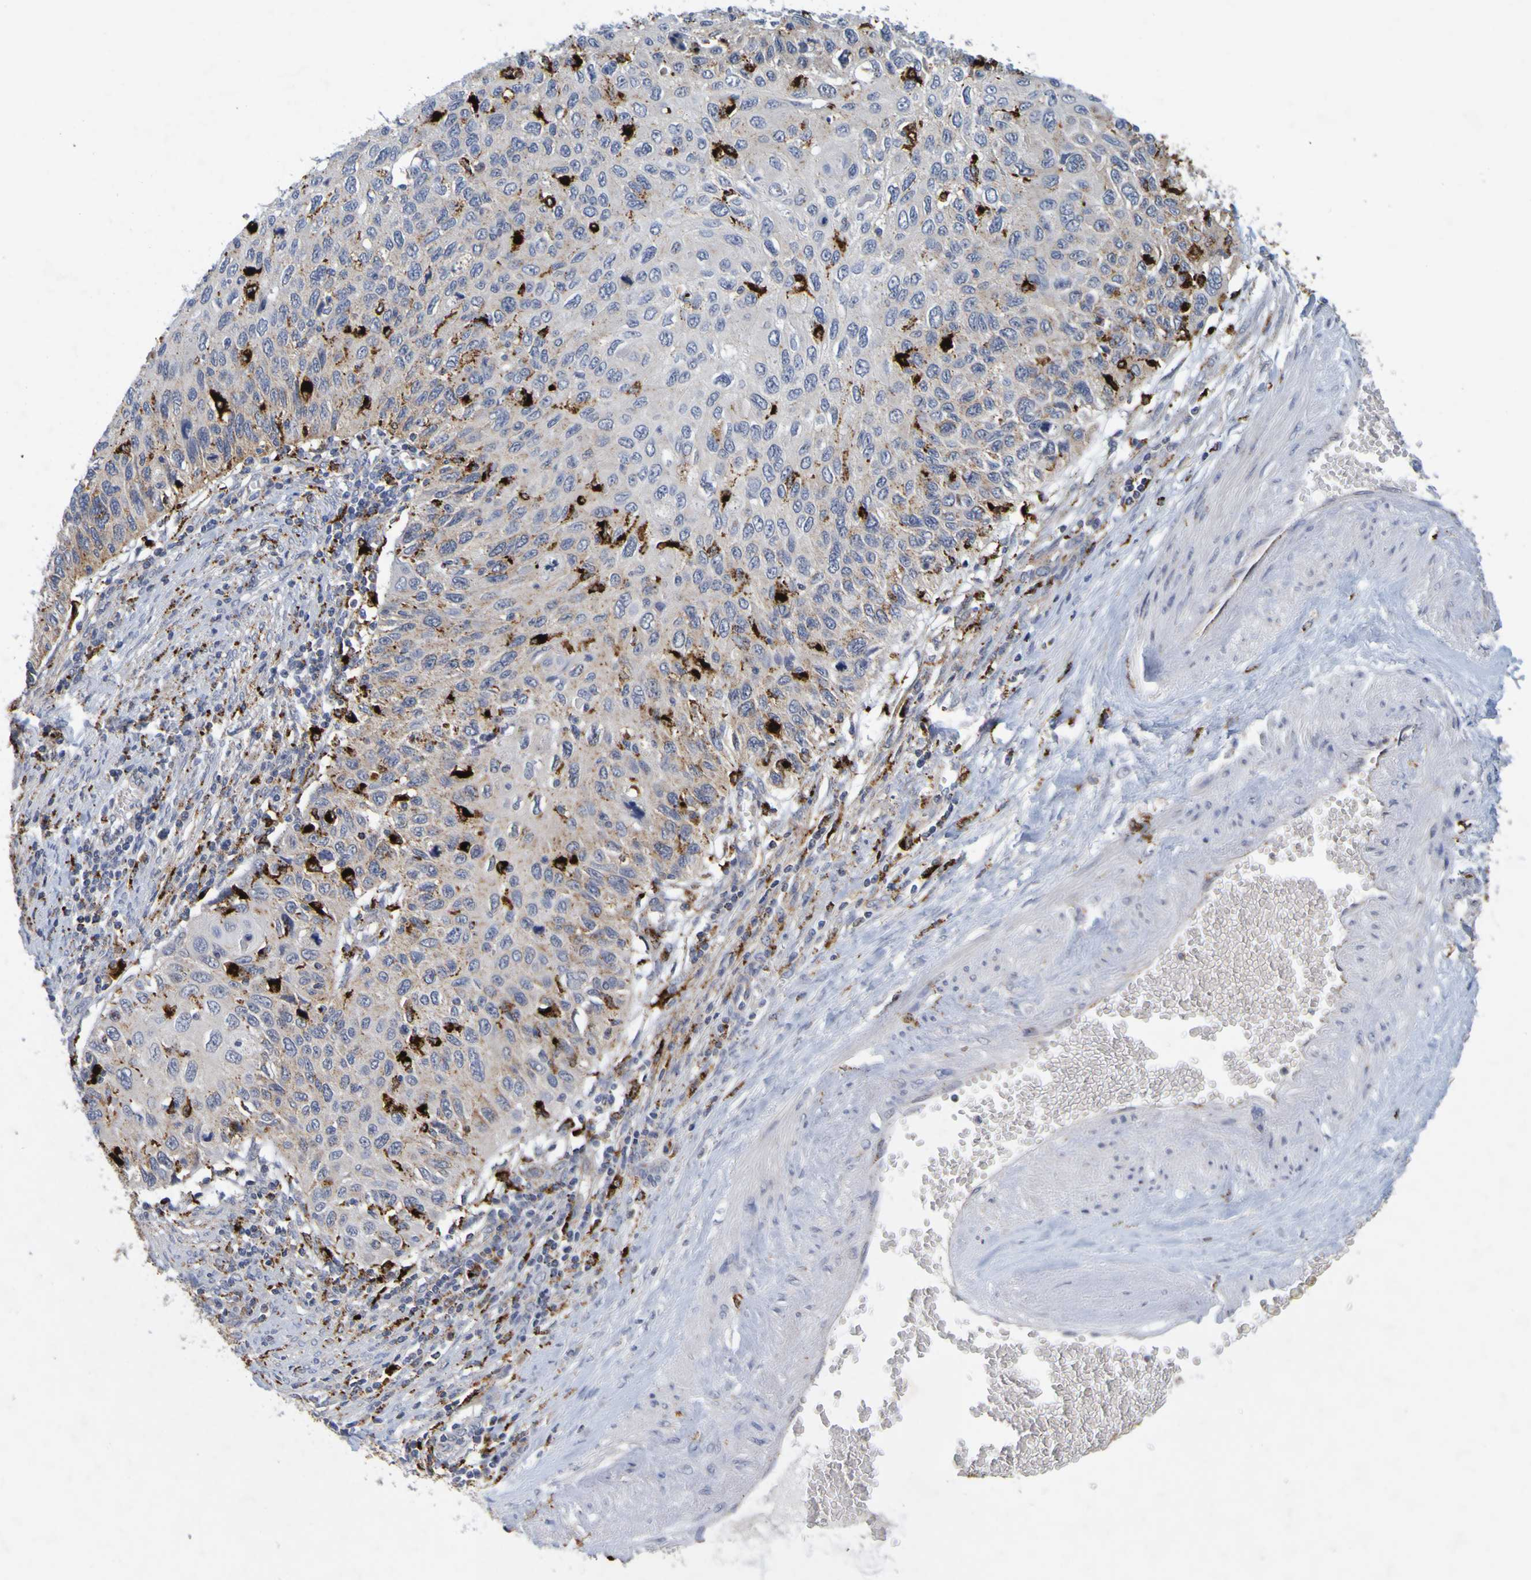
{"staining": {"intensity": "weak", "quantity": "<25%", "location": "cytoplasmic/membranous"}, "tissue": "cervical cancer", "cell_type": "Tumor cells", "image_type": "cancer", "snomed": [{"axis": "morphology", "description": "Squamous cell carcinoma, NOS"}, {"axis": "topography", "description": "Cervix"}], "caption": "IHC of squamous cell carcinoma (cervical) exhibits no staining in tumor cells. Nuclei are stained in blue.", "gene": "TPH1", "patient": {"sex": "female", "age": 70}}